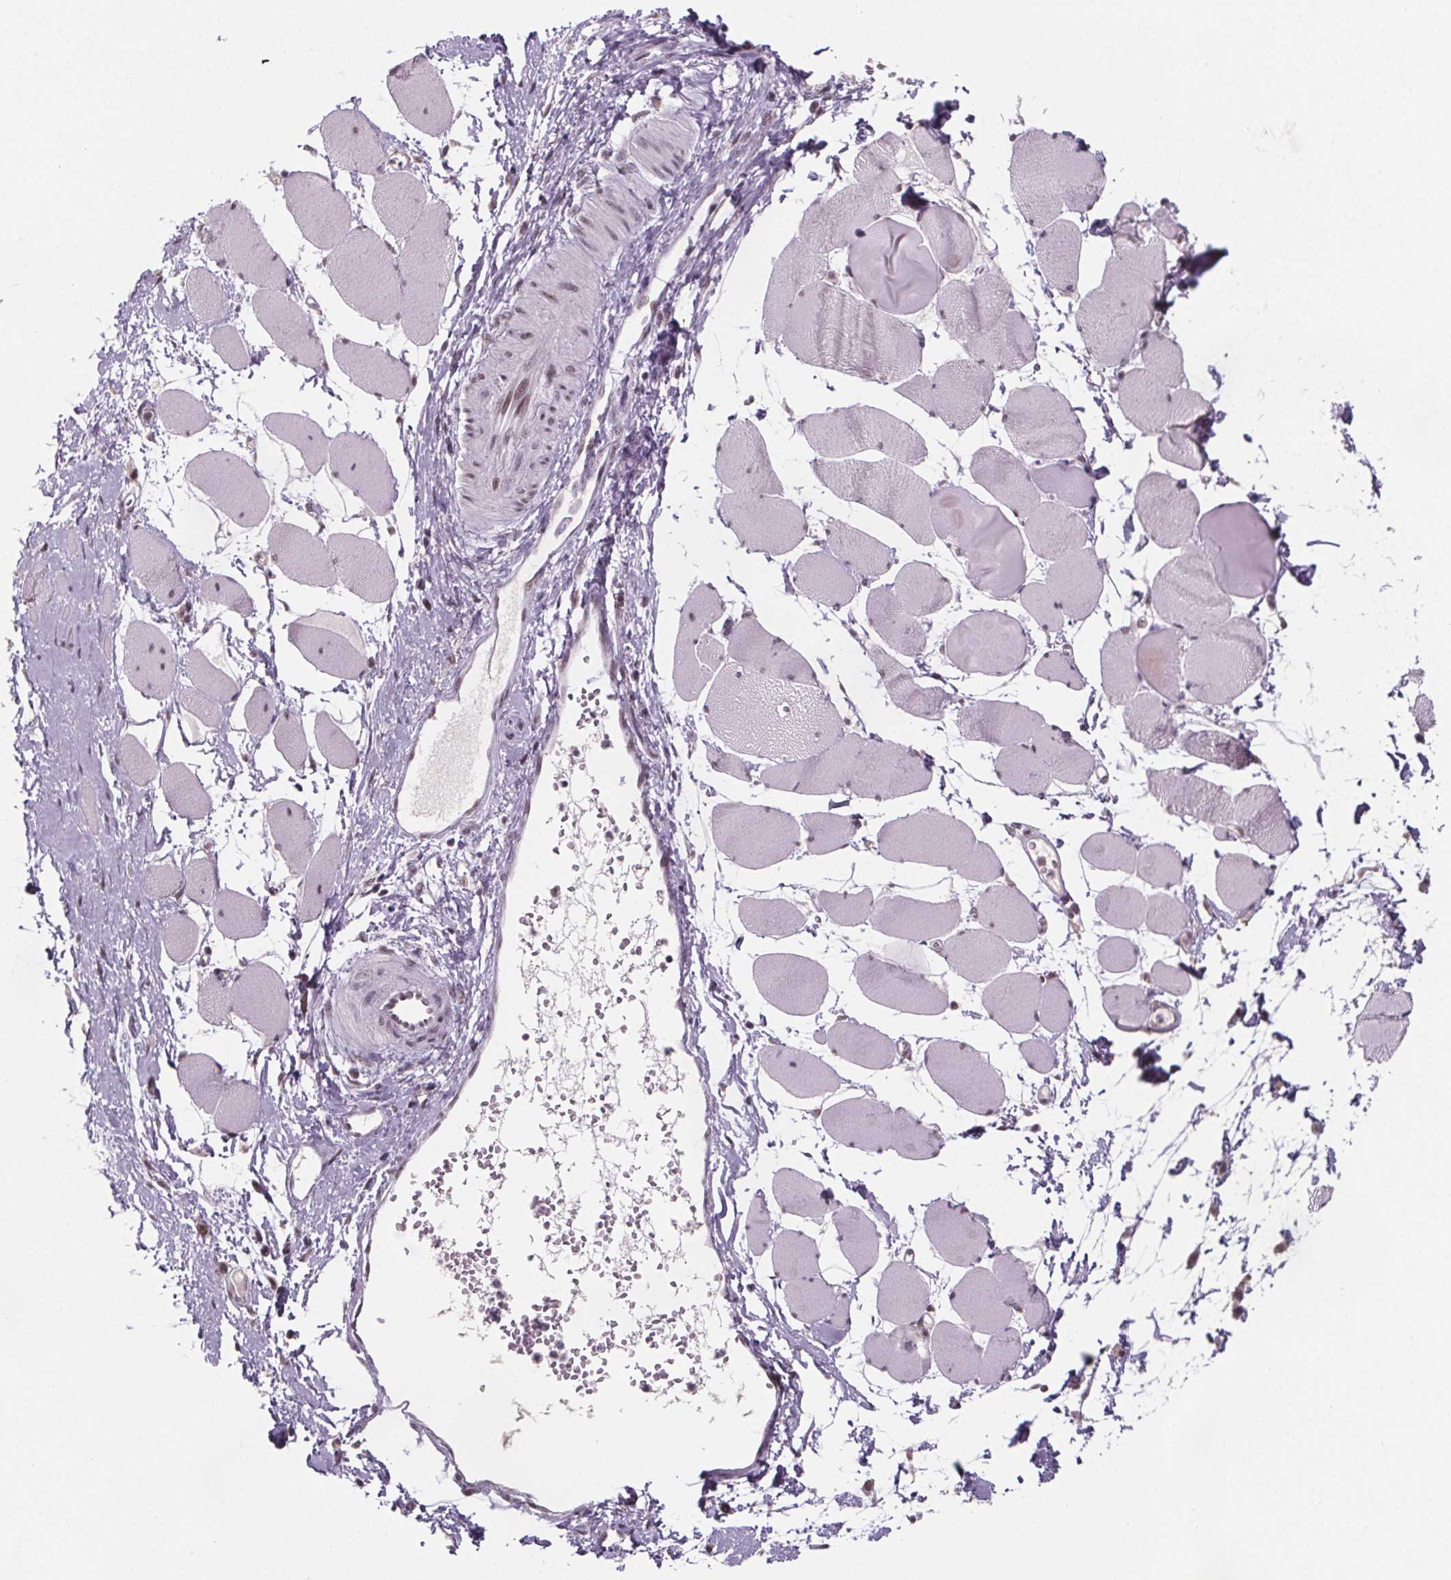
{"staining": {"intensity": "weak", "quantity": "<25%", "location": "nuclear"}, "tissue": "skeletal muscle", "cell_type": "Myocytes", "image_type": "normal", "snomed": [{"axis": "morphology", "description": "Normal tissue, NOS"}, {"axis": "topography", "description": "Skeletal muscle"}], "caption": "A high-resolution histopathology image shows immunohistochemistry (IHC) staining of benign skeletal muscle, which reveals no significant positivity in myocytes.", "gene": "ZNF572", "patient": {"sex": "female", "age": 75}}